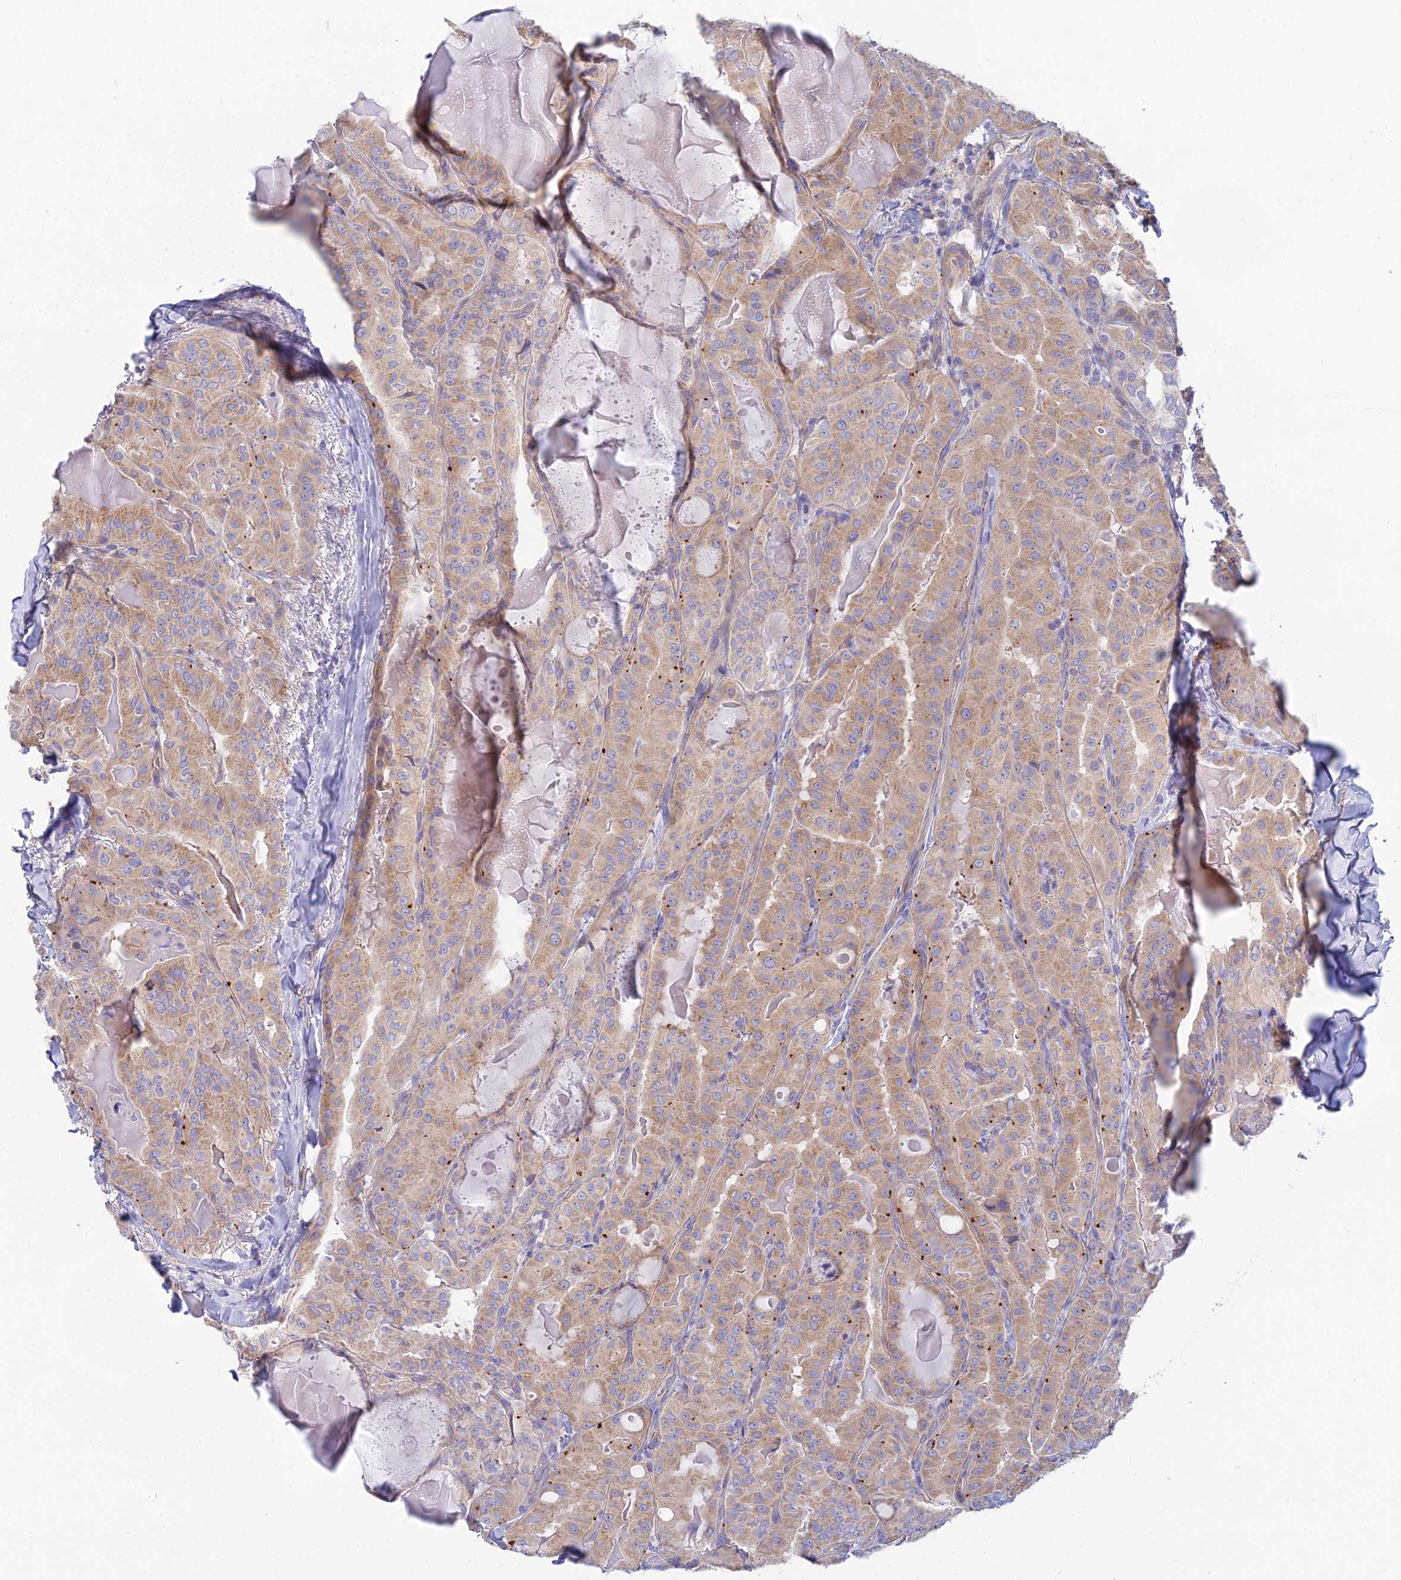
{"staining": {"intensity": "weak", "quantity": ">75%", "location": "cytoplasmic/membranous"}, "tissue": "thyroid cancer", "cell_type": "Tumor cells", "image_type": "cancer", "snomed": [{"axis": "morphology", "description": "Papillary adenocarcinoma, NOS"}, {"axis": "topography", "description": "Thyroid gland"}], "caption": "This micrograph displays immunohistochemistry (IHC) staining of human thyroid cancer (papillary adenocarcinoma), with low weak cytoplasmic/membranous staining in approximately >75% of tumor cells.", "gene": "ZNF564", "patient": {"sex": "female", "age": 68}}